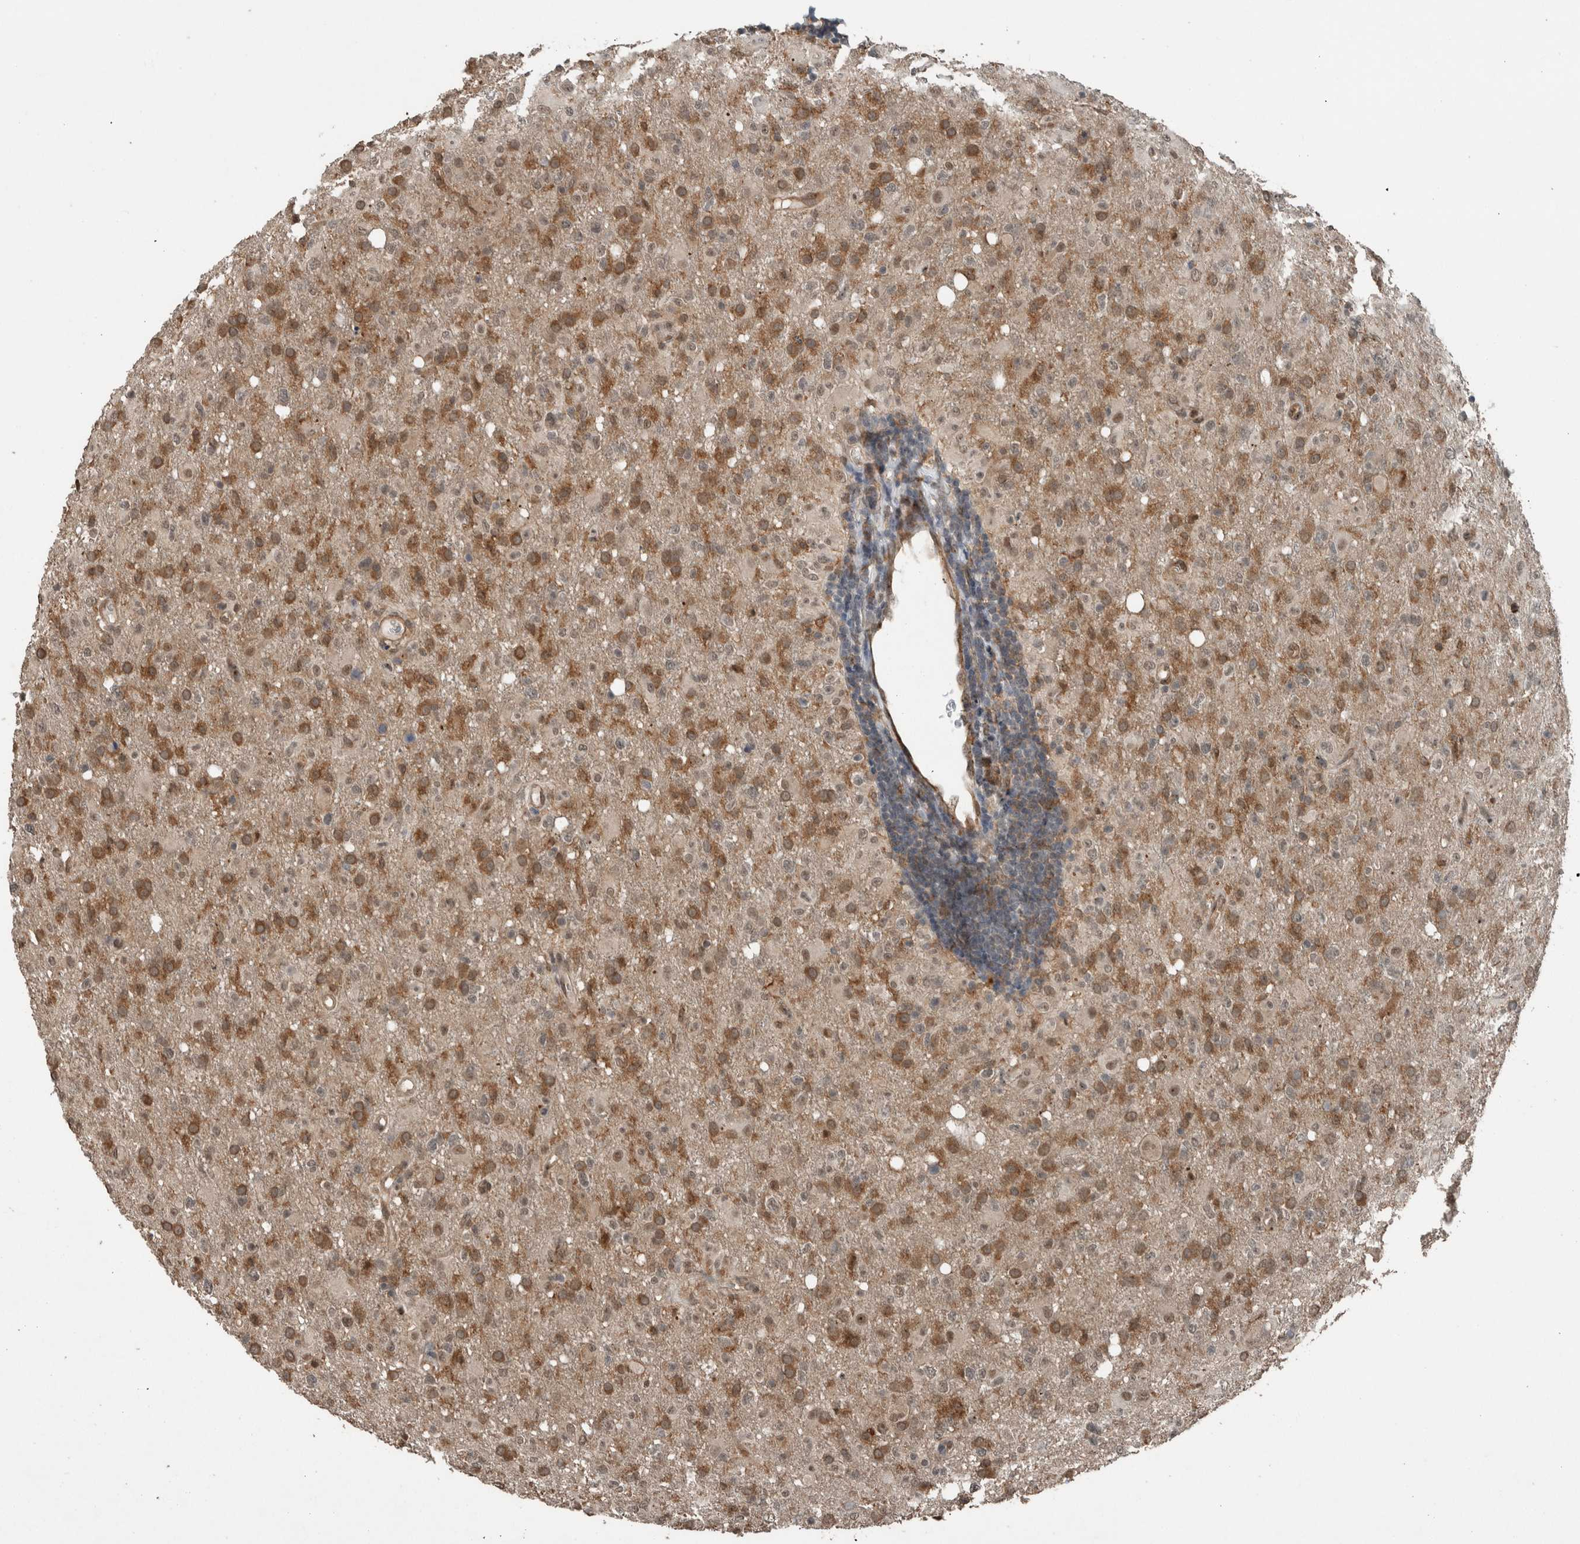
{"staining": {"intensity": "moderate", "quantity": ">75%", "location": "cytoplasmic/membranous"}, "tissue": "glioma", "cell_type": "Tumor cells", "image_type": "cancer", "snomed": [{"axis": "morphology", "description": "Glioma, malignant, High grade"}, {"axis": "topography", "description": "Brain"}], "caption": "An immunohistochemistry micrograph of neoplastic tissue is shown. Protein staining in brown shows moderate cytoplasmic/membranous positivity in malignant high-grade glioma within tumor cells.", "gene": "MYO1E", "patient": {"sex": "female", "age": 57}}